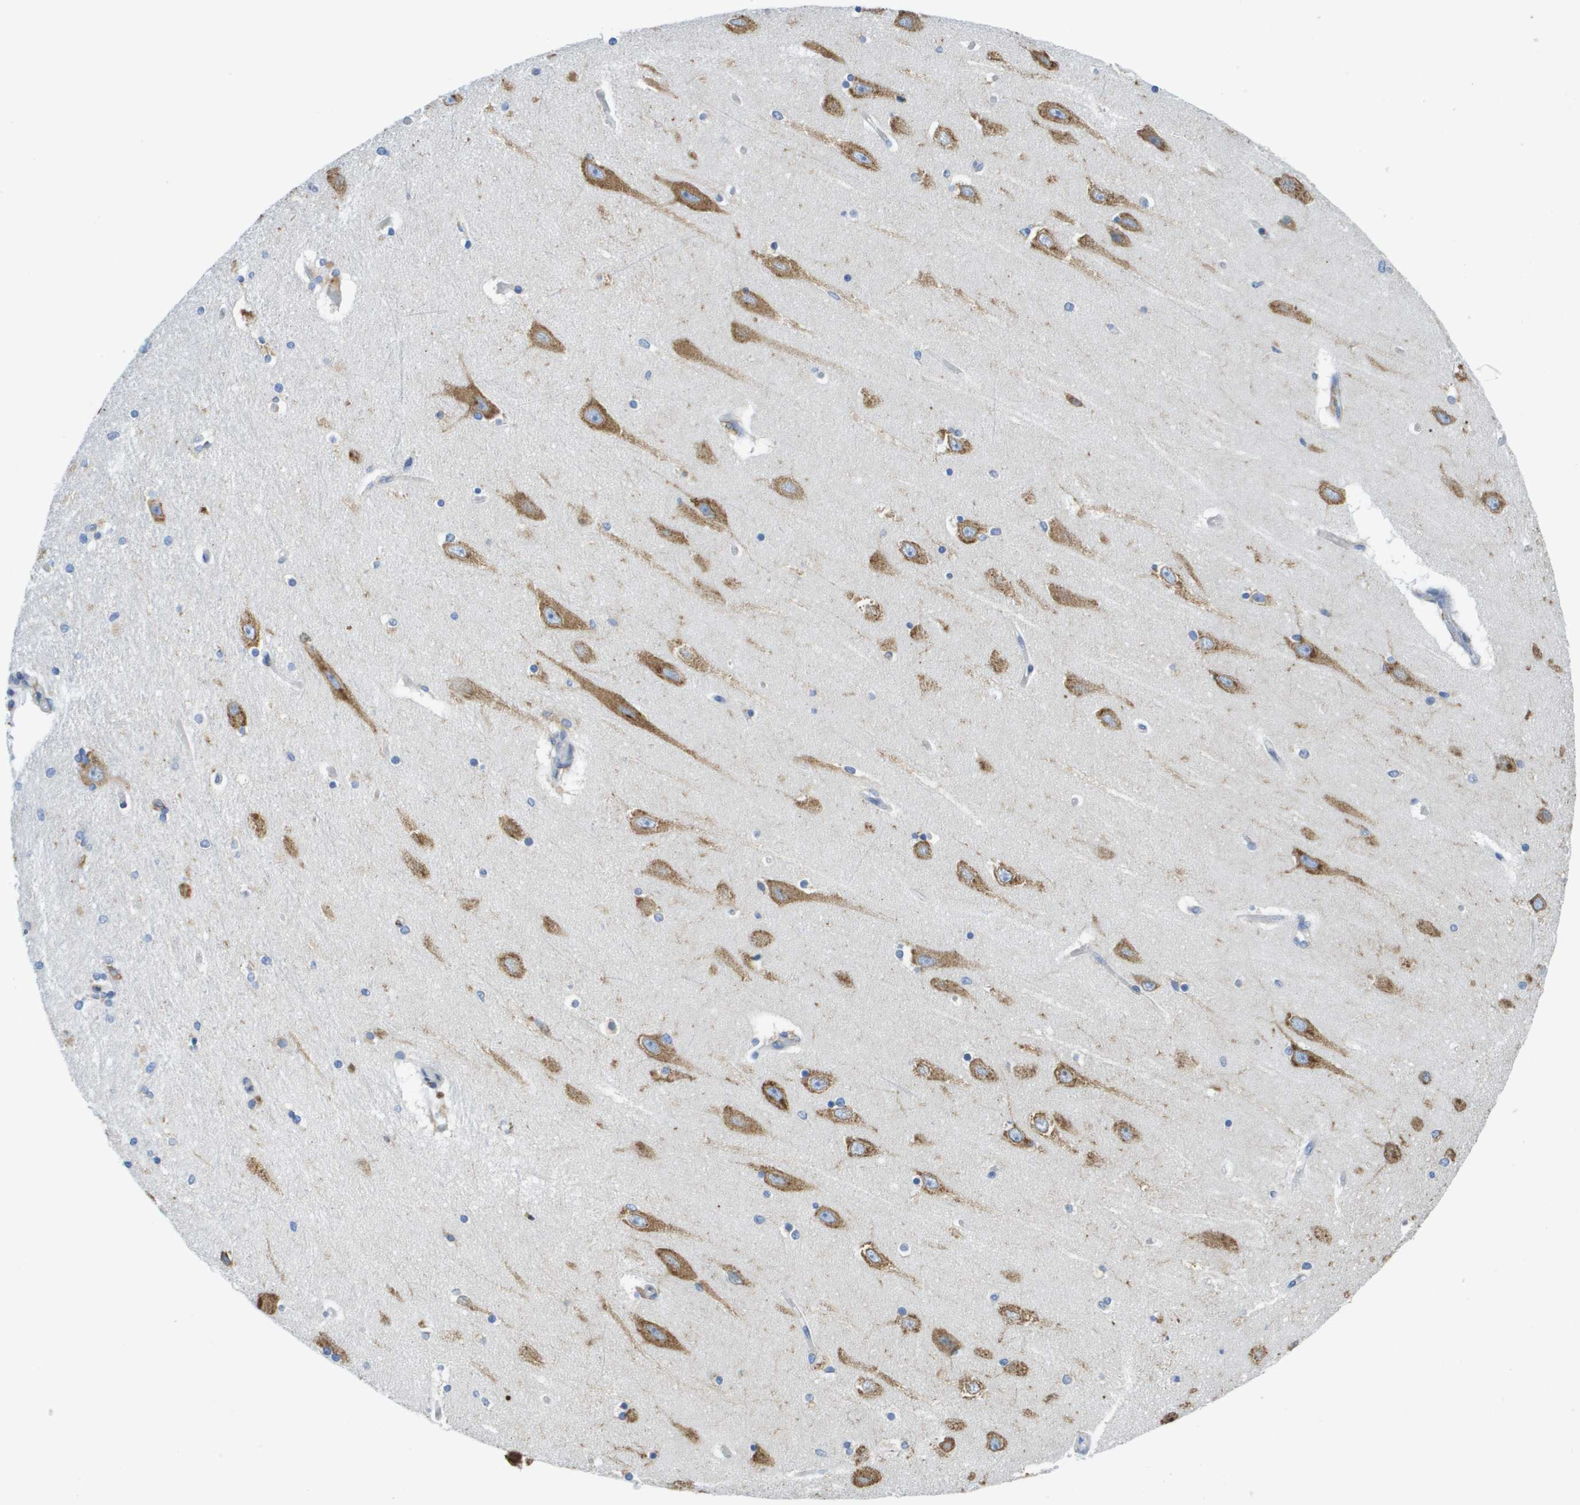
{"staining": {"intensity": "moderate", "quantity": "<25%", "location": "cytoplasmic/membranous"}, "tissue": "hippocampus", "cell_type": "Glial cells", "image_type": "normal", "snomed": [{"axis": "morphology", "description": "Normal tissue, NOS"}, {"axis": "topography", "description": "Hippocampus"}], "caption": "High-magnification brightfield microscopy of benign hippocampus stained with DAB (3,3'-diaminobenzidine) (brown) and counterstained with hematoxylin (blue). glial cells exhibit moderate cytoplasmic/membranous staining is seen in about<25% of cells.", "gene": "SDR42E1", "patient": {"sex": "female", "age": 54}}